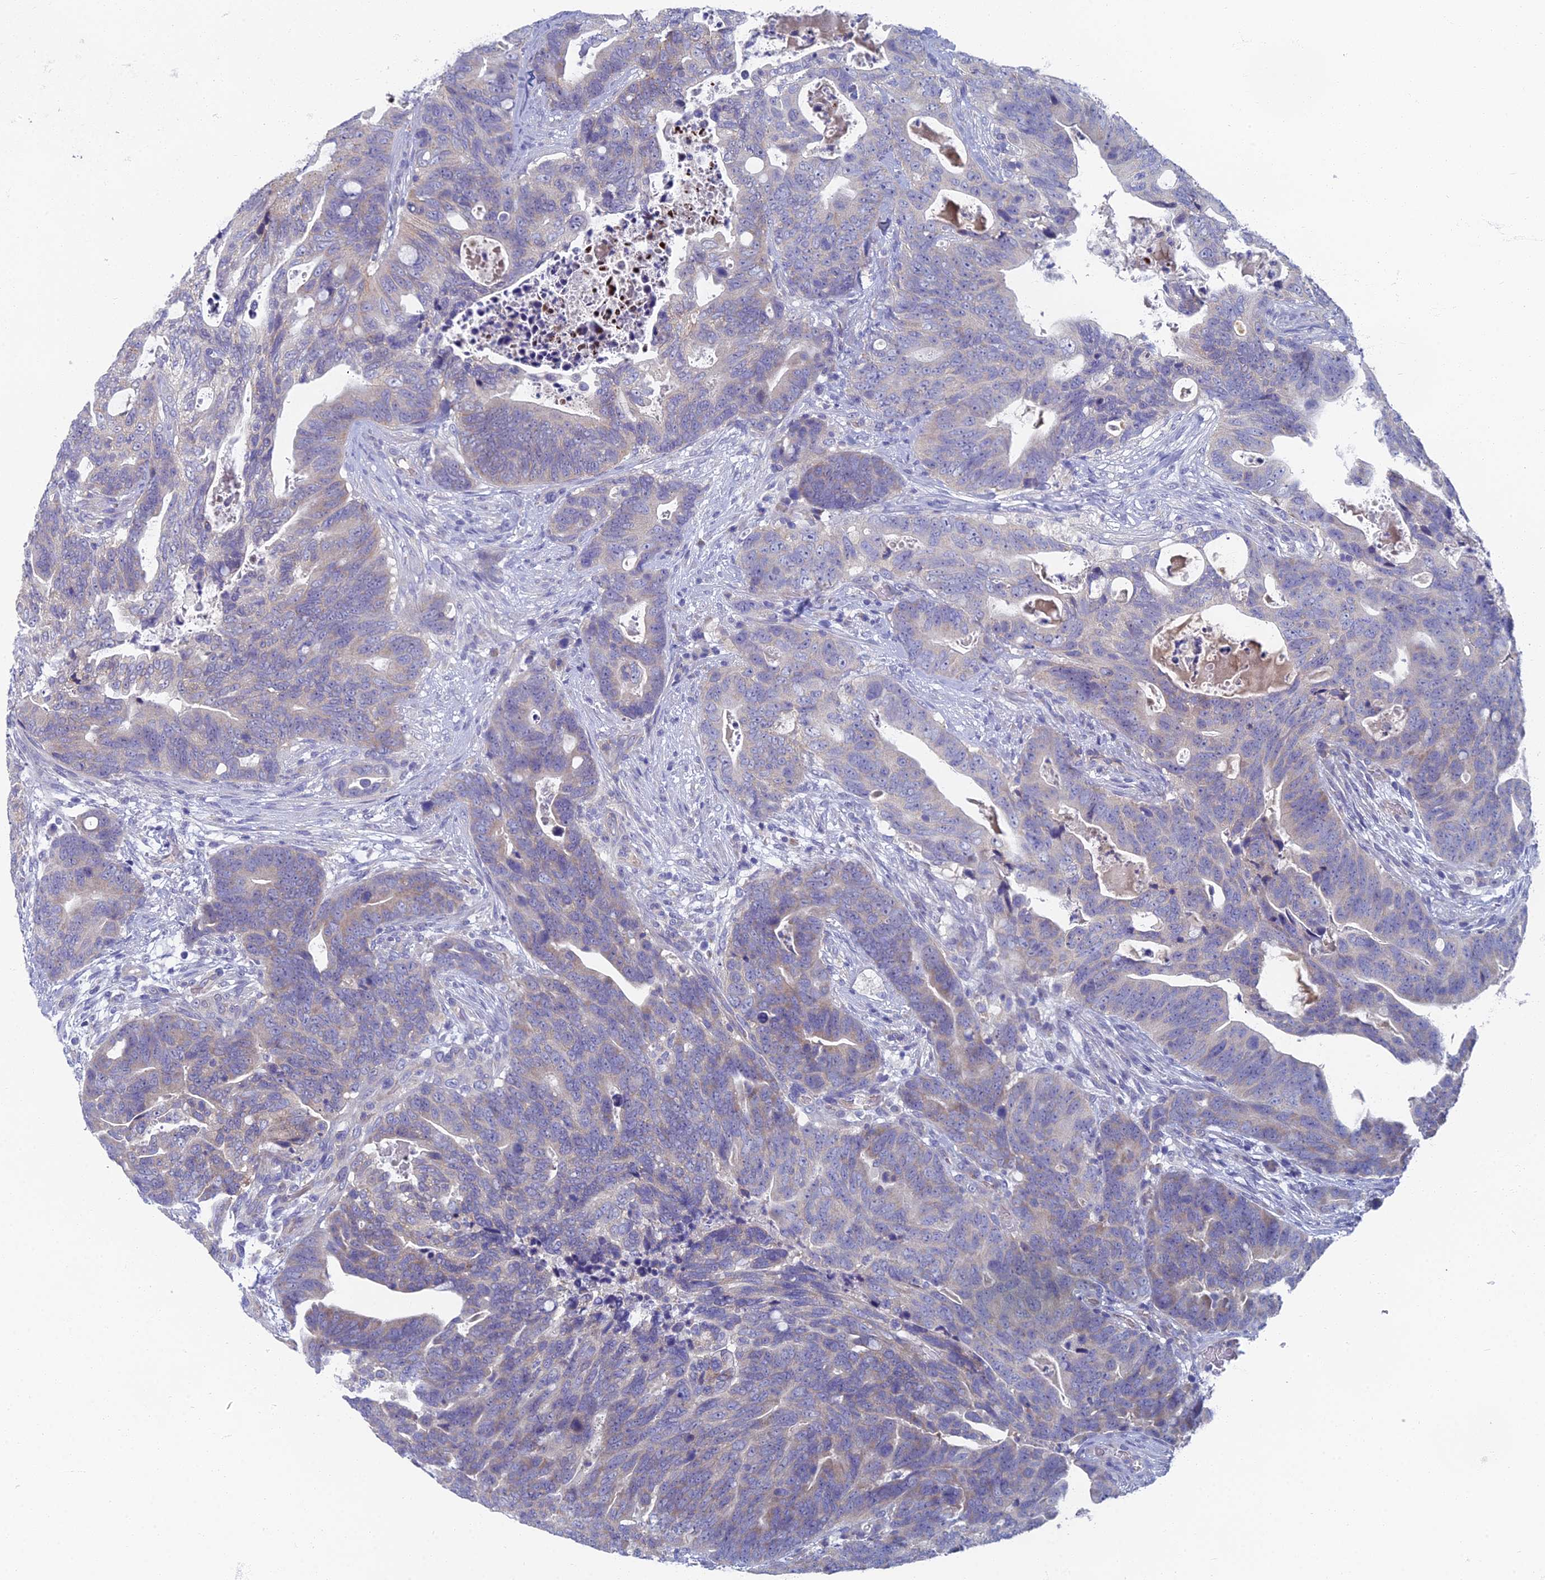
{"staining": {"intensity": "weak", "quantity": "<25%", "location": "cytoplasmic/membranous"}, "tissue": "colorectal cancer", "cell_type": "Tumor cells", "image_type": "cancer", "snomed": [{"axis": "morphology", "description": "Adenocarcinoma, NOS"}, {"axis": "topography", "description": "Colon"}], "caption": "An immunohistochemistry image of colorectal cancer is shown. There is no staining in tumor cells of colorectal cancer.", "gene": "SPIN4", "patient": {"sex": "female", "age": 82}}